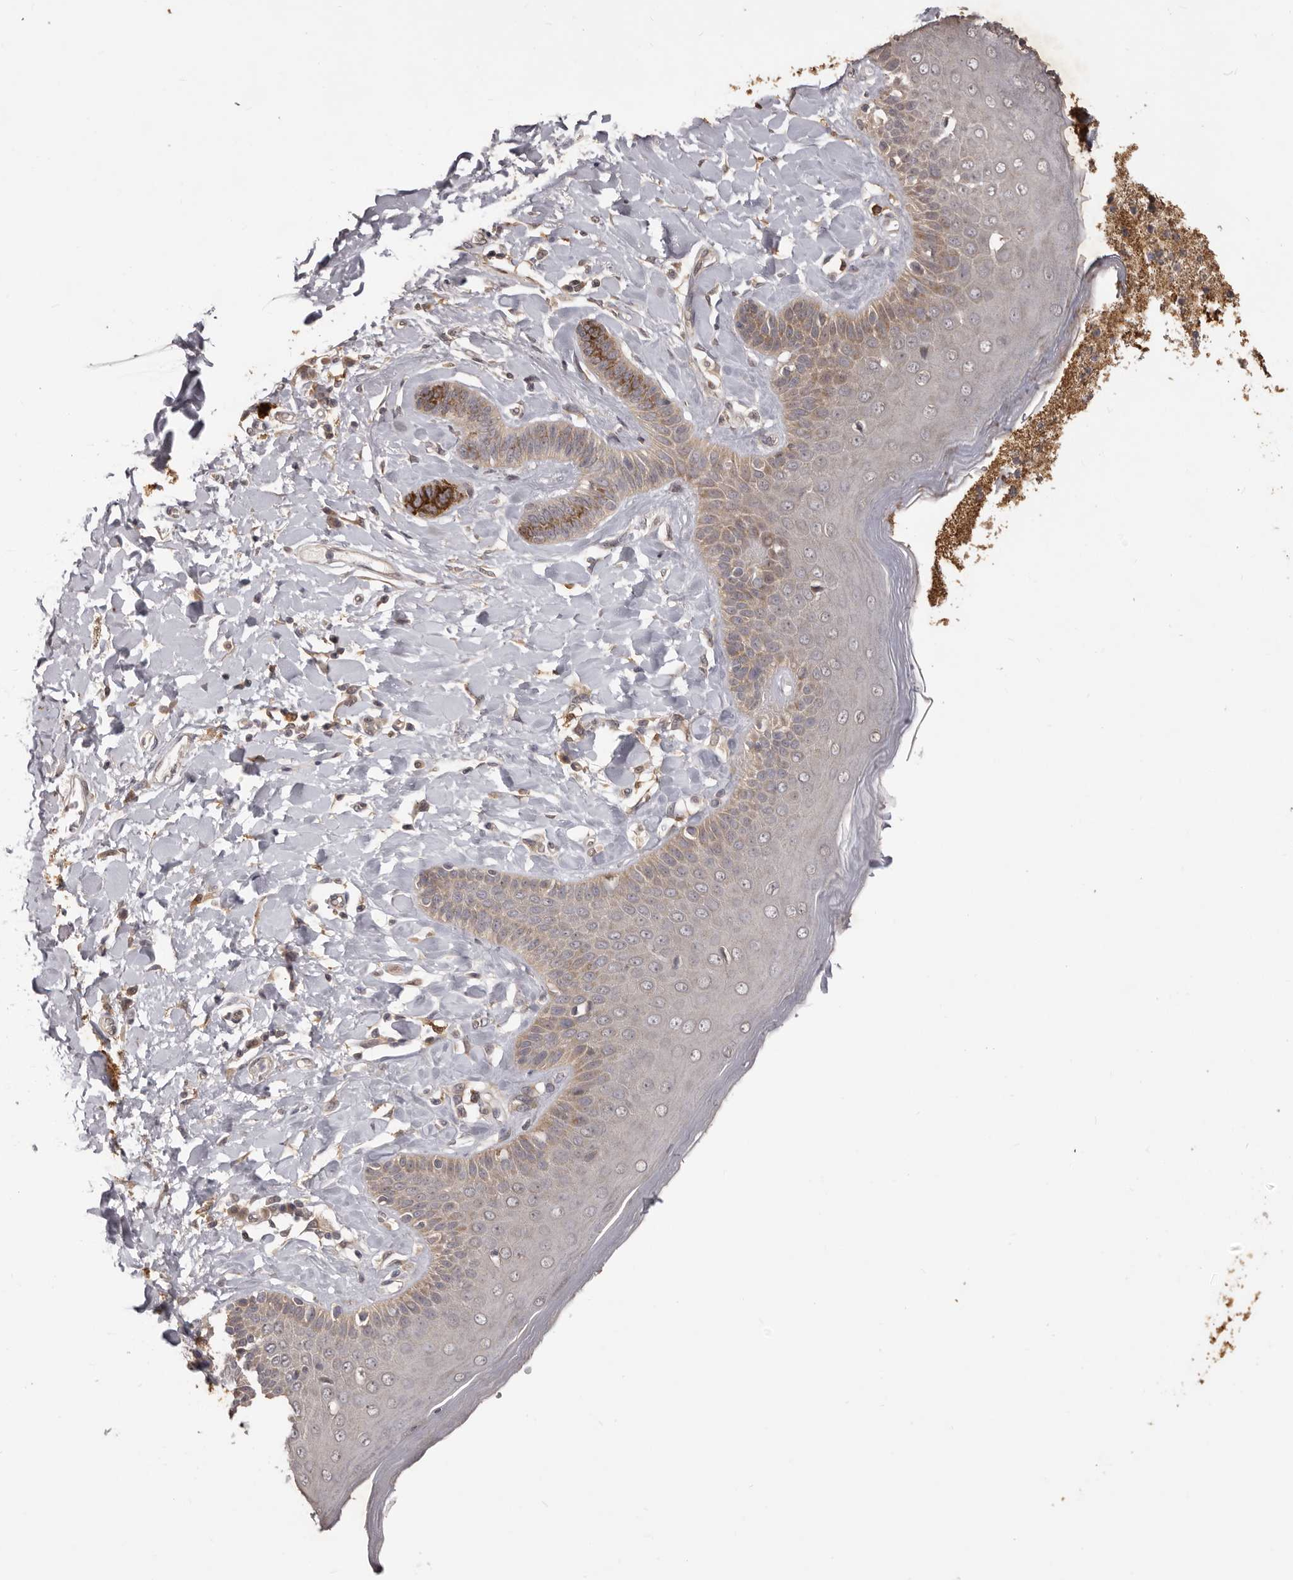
{"staining": {"intensity": "moderate", "quantity": "<25%", "location": "cytoplasmic/membranous"}, "tissue": "skin", "cell_type": "Epidermal cells", "image_type": "normal", "snomed": [{"axis": "morphology", "description": "Normal tissue, NOS"}, {"axis": "topography", "description": "Anal"}], "caption": "Normal skin demonstrates moderate cytoplasmic/membranous staining in about <25% of epidermal cells (DAB IHC, brown staining for protein, blue staining for nuclei)..", "gene": "MTO1", "patient": {"sex": "male", "age": 69}}